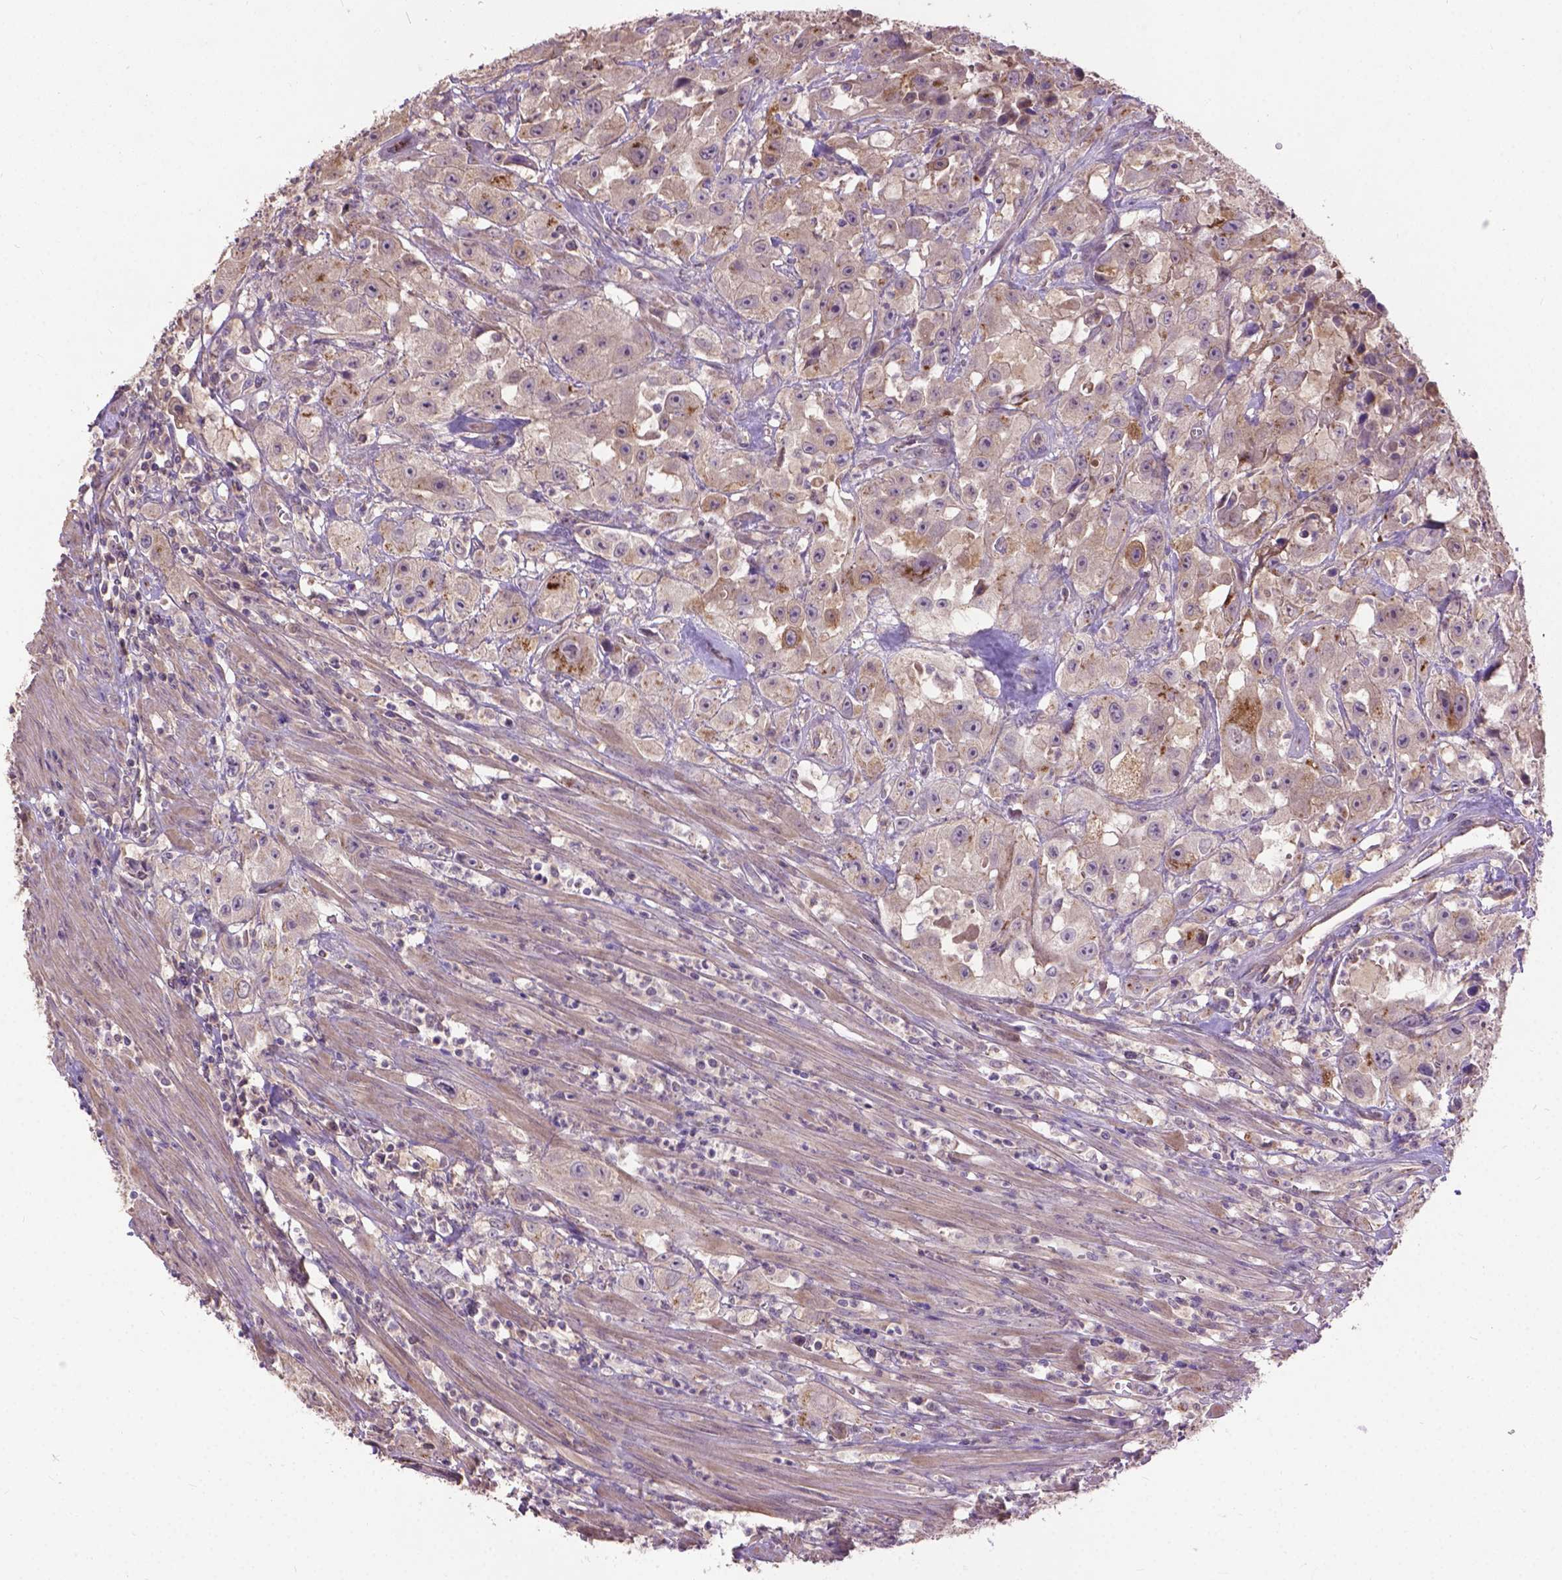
{"staining": {"intensity": "moderate", "quantity": "<25%", "location": "cytoplasmic/membranous"}, "tissue": "urothelial cancer", "cell_type": "Tumor cells", "image_type": "cancer", "snomed": [{"axis": "morphology", "description": "Urothelial carcinoma, High grade"}, {"axis": "topography", "description": "Urinary bladder"}], "caption": "This is an image of immunohistochemistry (IHC) staining of urothelial cancer, which shows moderate positivity in the cytoplasmic/membranous of tumor cells.", "gene": "ZNF337", "patient": {"sex": "male", "age": 79}}